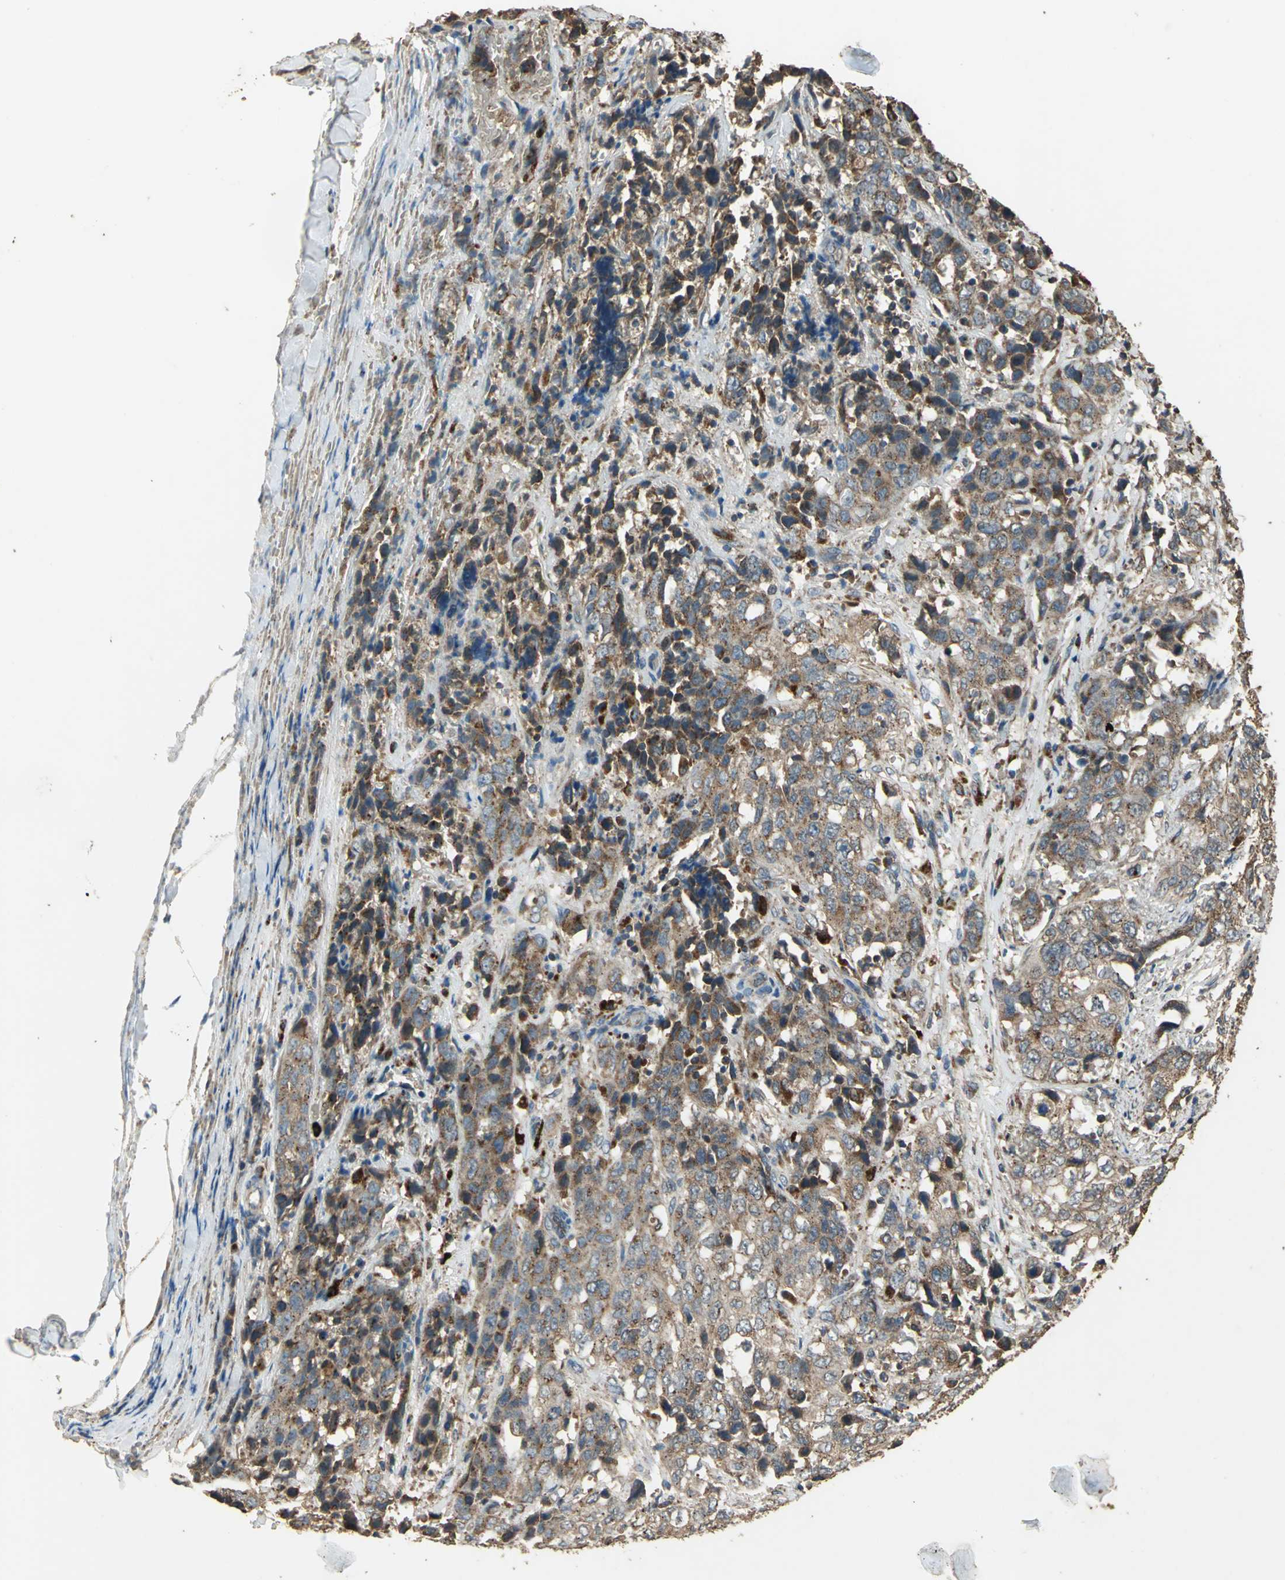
{"staining": {"intensity": "moderate", "quantity": ">75%", "location": "cytoplasmic/membranous"}, "tissue": "stomach cancer", "cell_type": "Tumor cells", "image_type": "cancer", "snomed": [{"axis": "morphology", "description": "Adenocarcinoma, NOS"}, {"axis": "topography", "description": "Stomach"}], "caption": "Moderate cytoplasmic/membranous protein staining is present in about >75% of tumor cells in stomach adenocarcinoma.", "gene": "POLRMT", "patient": {"sex": "male", "age": 48}}